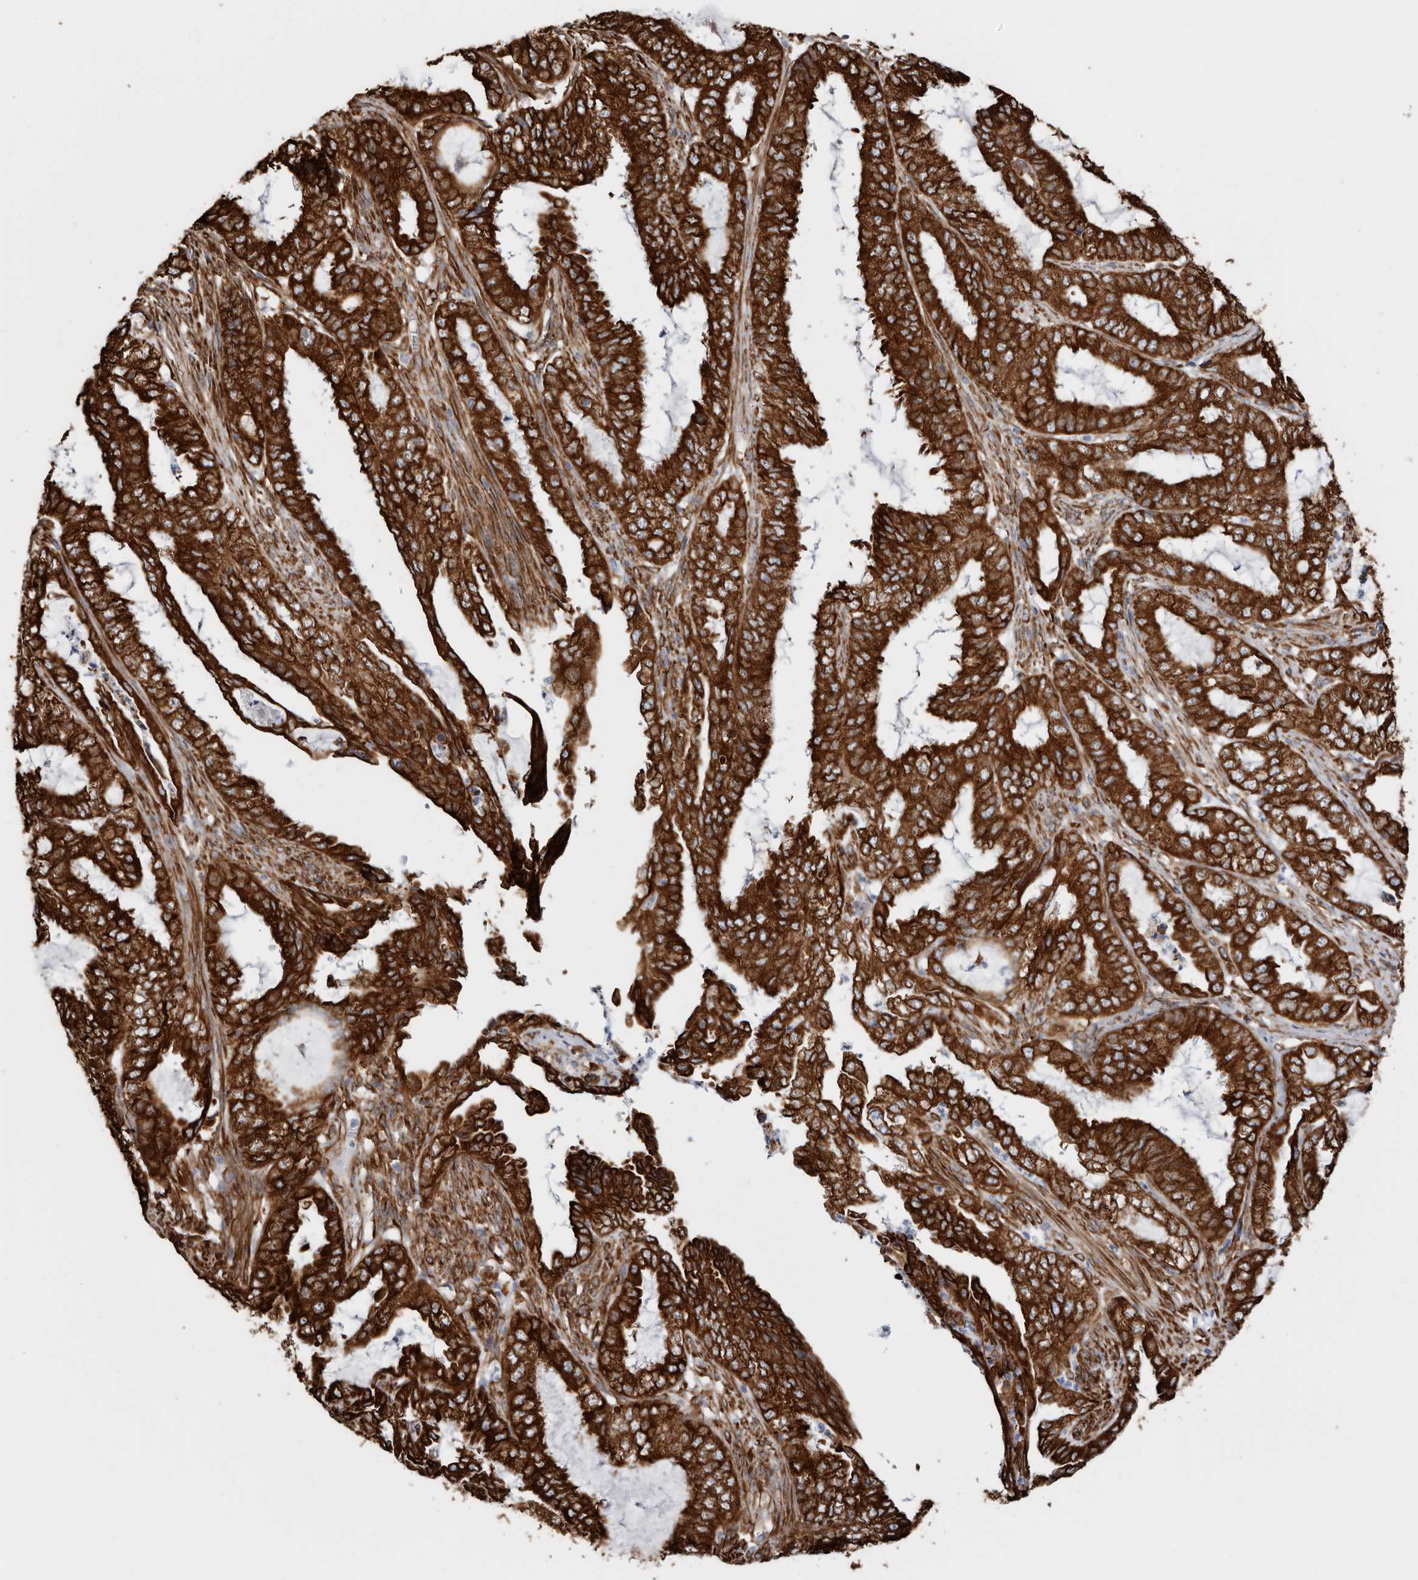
{"staining": {"intensity": "strong", "quantity": ">75%", "location": "cytoplasmic/membranous"}, "tissue": "endometrial cancer", "cell_type": "Tumor cells", "image_type": "cancer", "snomed": [{"axis": "morphology", "description": "Adenocarcinoma, NOS"}, {"axis": "topography", "description": "Endometrium"}], "caption": "A high amount of strong cytoplasmic/membranous positivity is appreciated in about >75% of tumor cells in adenocarcinoma (endometrial) tissue.", "gene": "SEMA3E", "patient": {"sex": "female", "age": 51}}